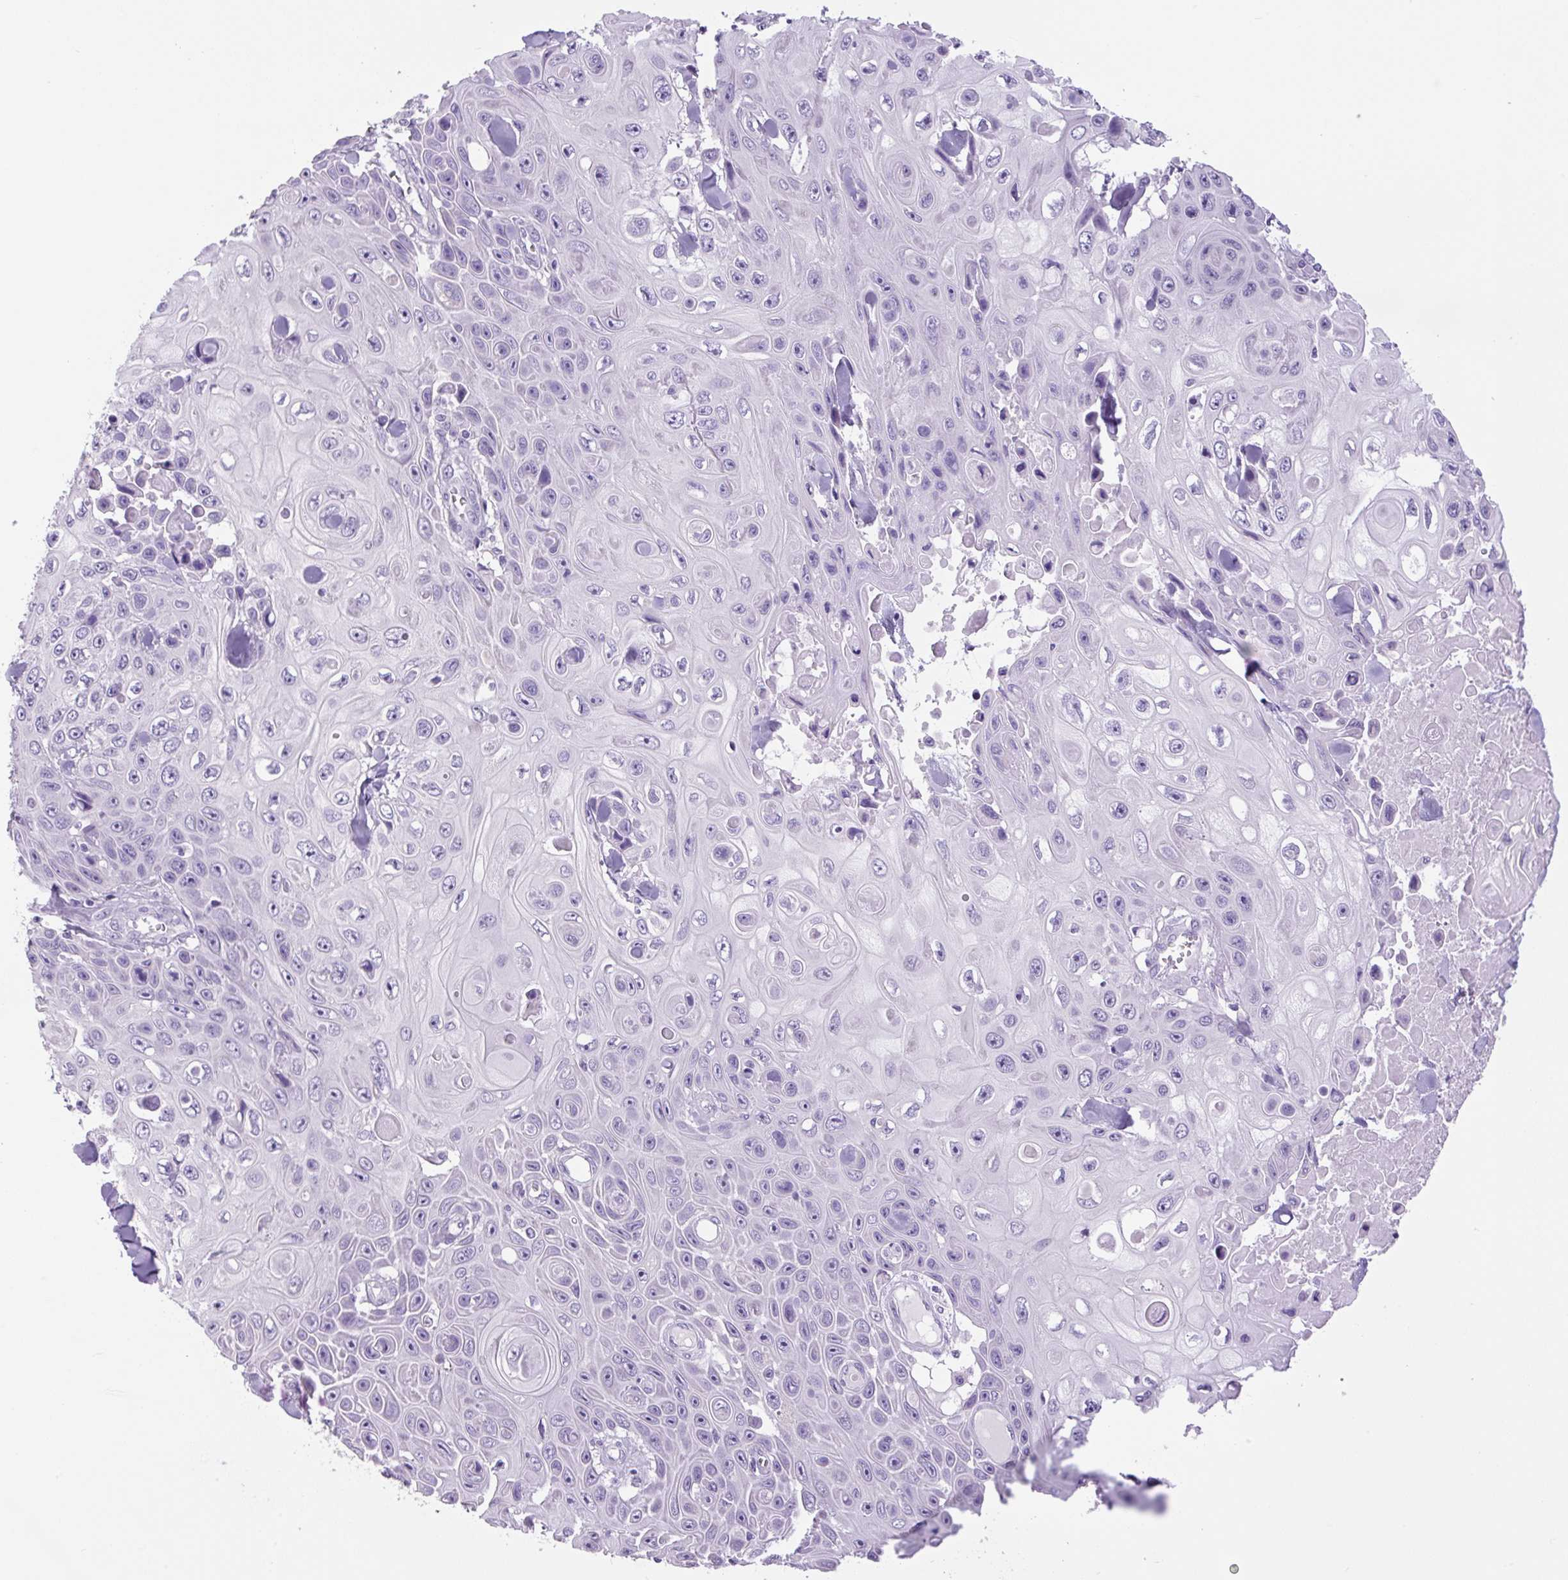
{"staining": {"intensity": "negative", "quantity": "none", "location": "none"}, "tissue": "skin cancer", "cell_type": "Tumor cells", "image_type": "cancer", "snomed": [{"axis": "morphology", "description": "Squamous cell carcinoma, NOS"}, {"axis": "topography", "description": "Skin"}], "caption": "There is no significant positivity in tumor cells of squamous cell carcinoma (skin).", "gene": "CHGA", "patient": {"sex": "male", "age": 82}}